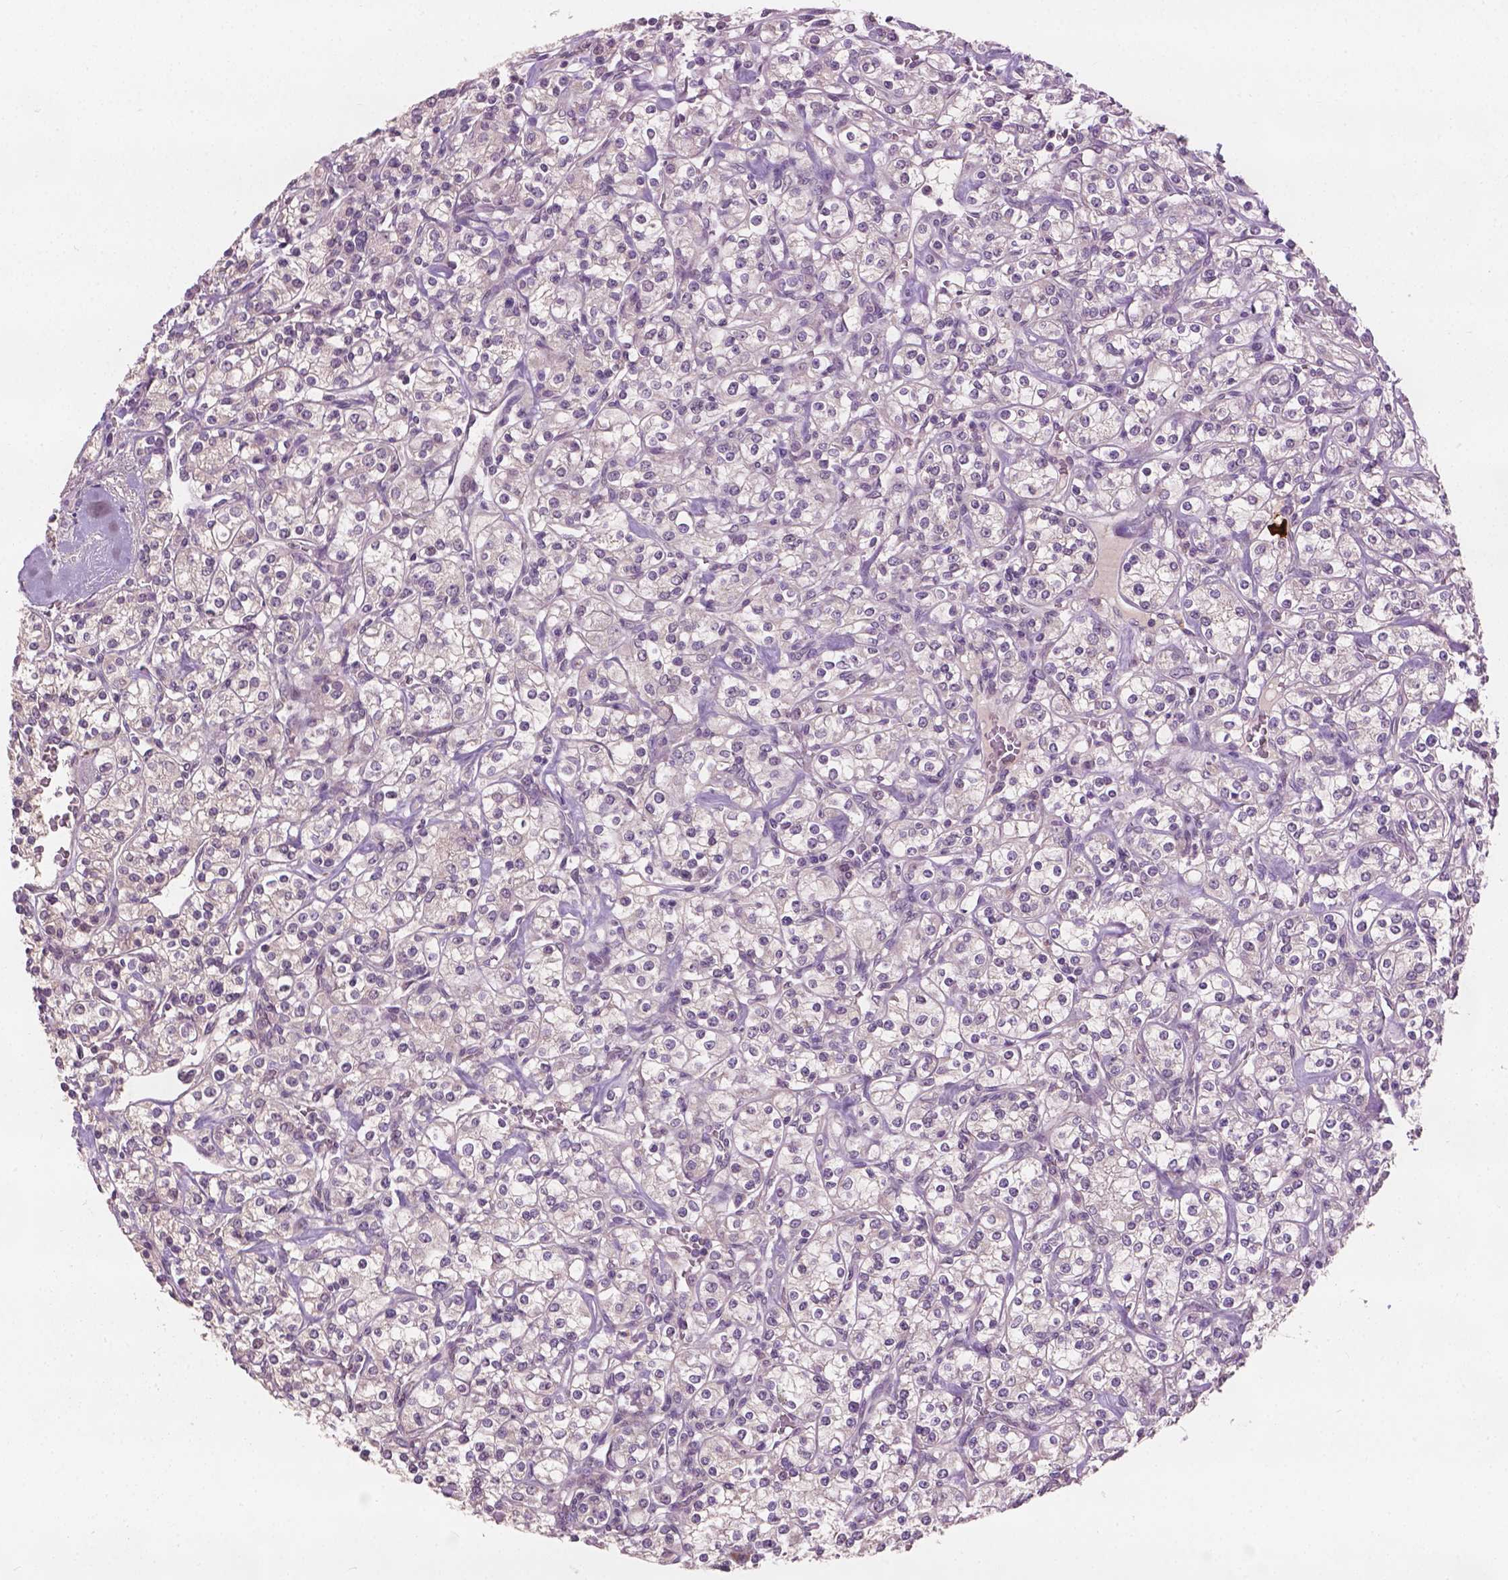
{"staining": {"intensity": "negative", "quantity": "none", "location": "none"}, "tissue": "renal cancer", "cell_type": "Tumor cells", "image_type": "cancer", "snomed": [{"axis": "morphology", "description": "Adenocarcinoma, NOS"}, {"axis": "topography", "description": "Kidney"}], "caption": "A histopathology image of adenocarcinoma (renal) stained for a protein displays no brown staining in tumor cells.", "gene": "KRT17", "patient": {"sex": "male", "age": 77}}